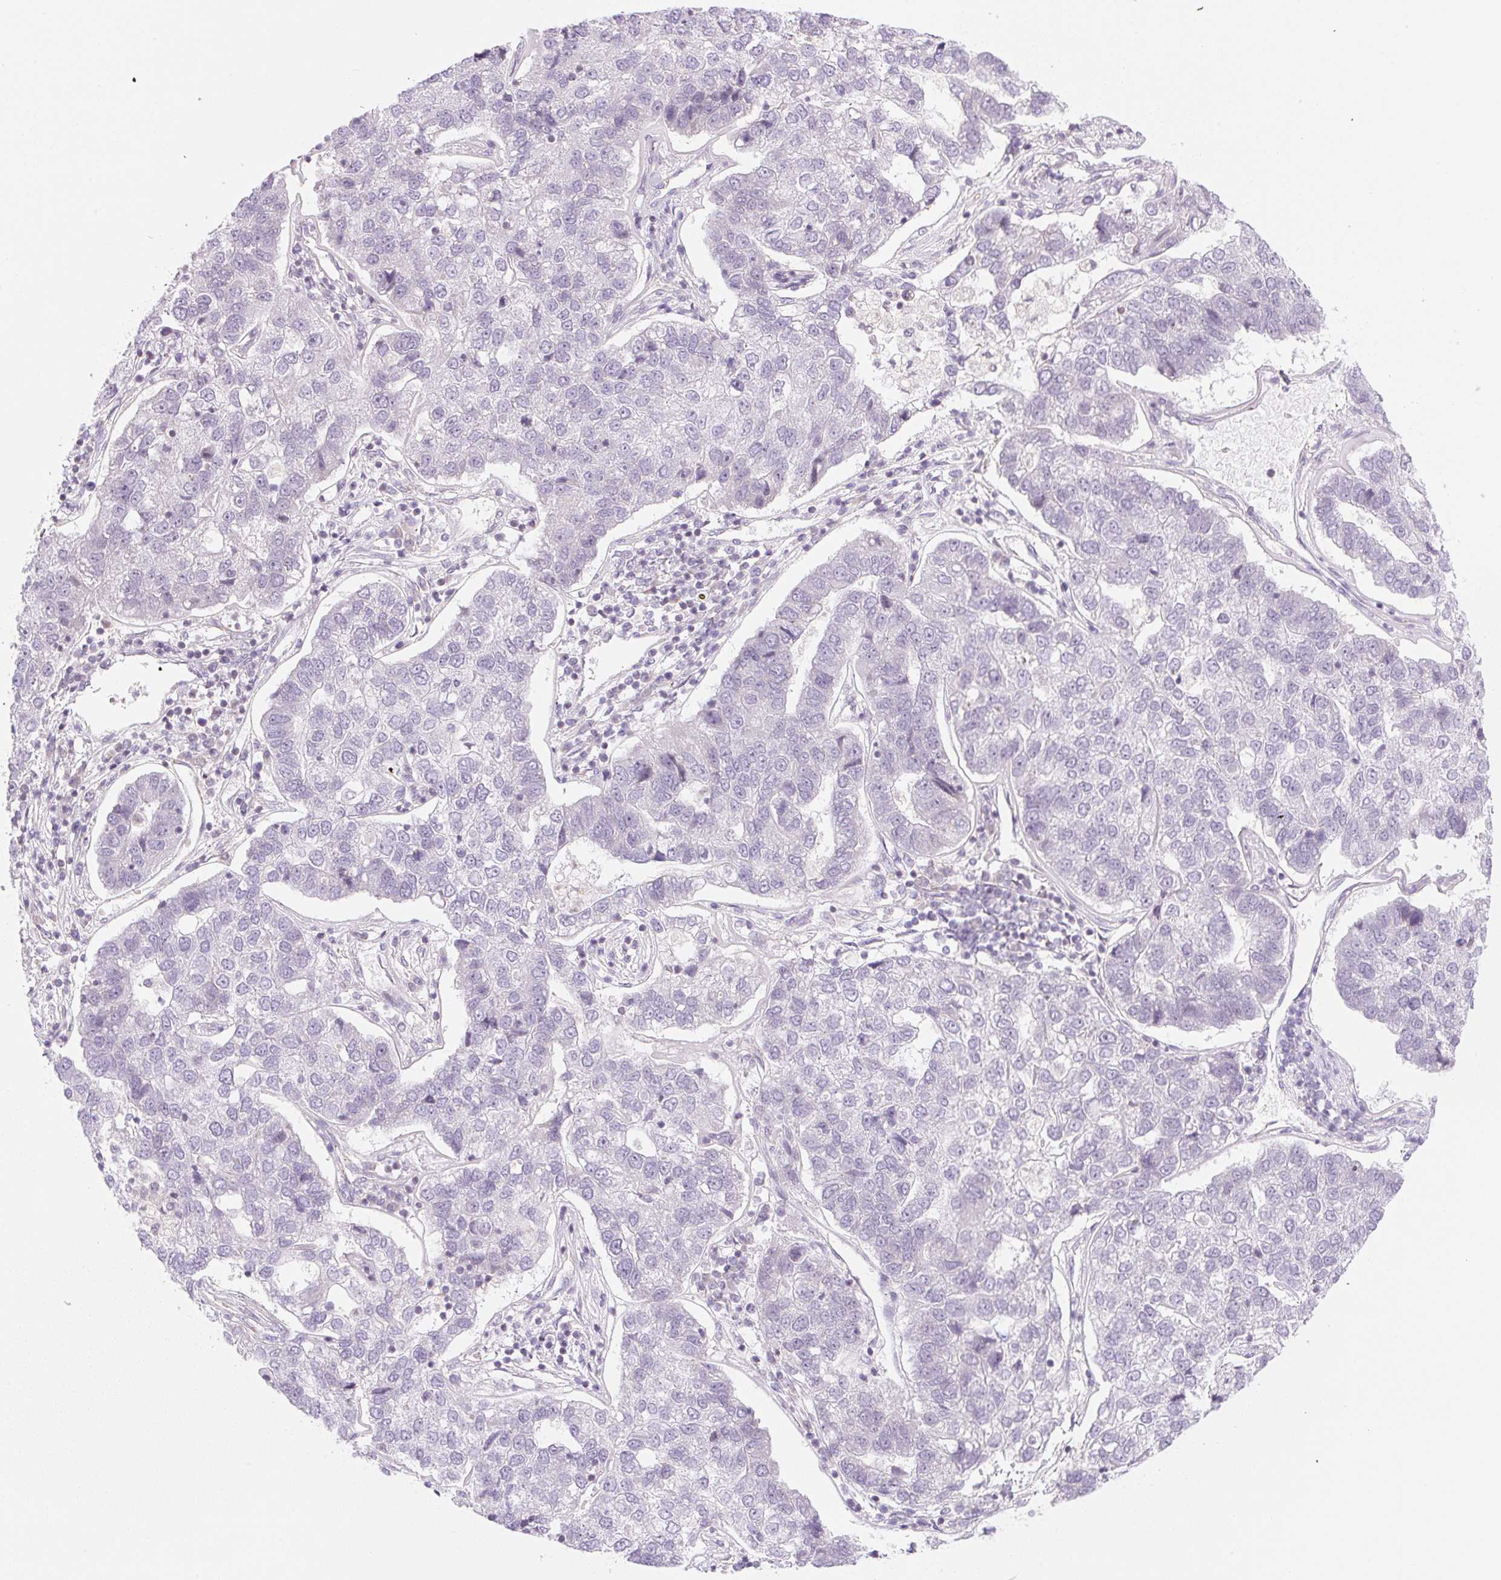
{"staining": {"intensity": "negative", "quantity": "none", "location": "none"}, "tissue": "pancreatic cancer", "cell_type": "Tumor cells", "image_type": "cancer", "snomed": [{"axis": "morphology", "description": "Adenocarcinoma, NOS"}, {"axis": "topography", "description": "Pancreas"}], "caption": "Tumor cells show no significant expression in pancreatic adenocarcinoma. (DAB (3,3'-diaminobenzidine) immunohistochemistry (IHC) visualized using brightfield microscopy, high magnification).", "gene": "CASKIN1", "patient": {"sex": "female", "age": 61}}